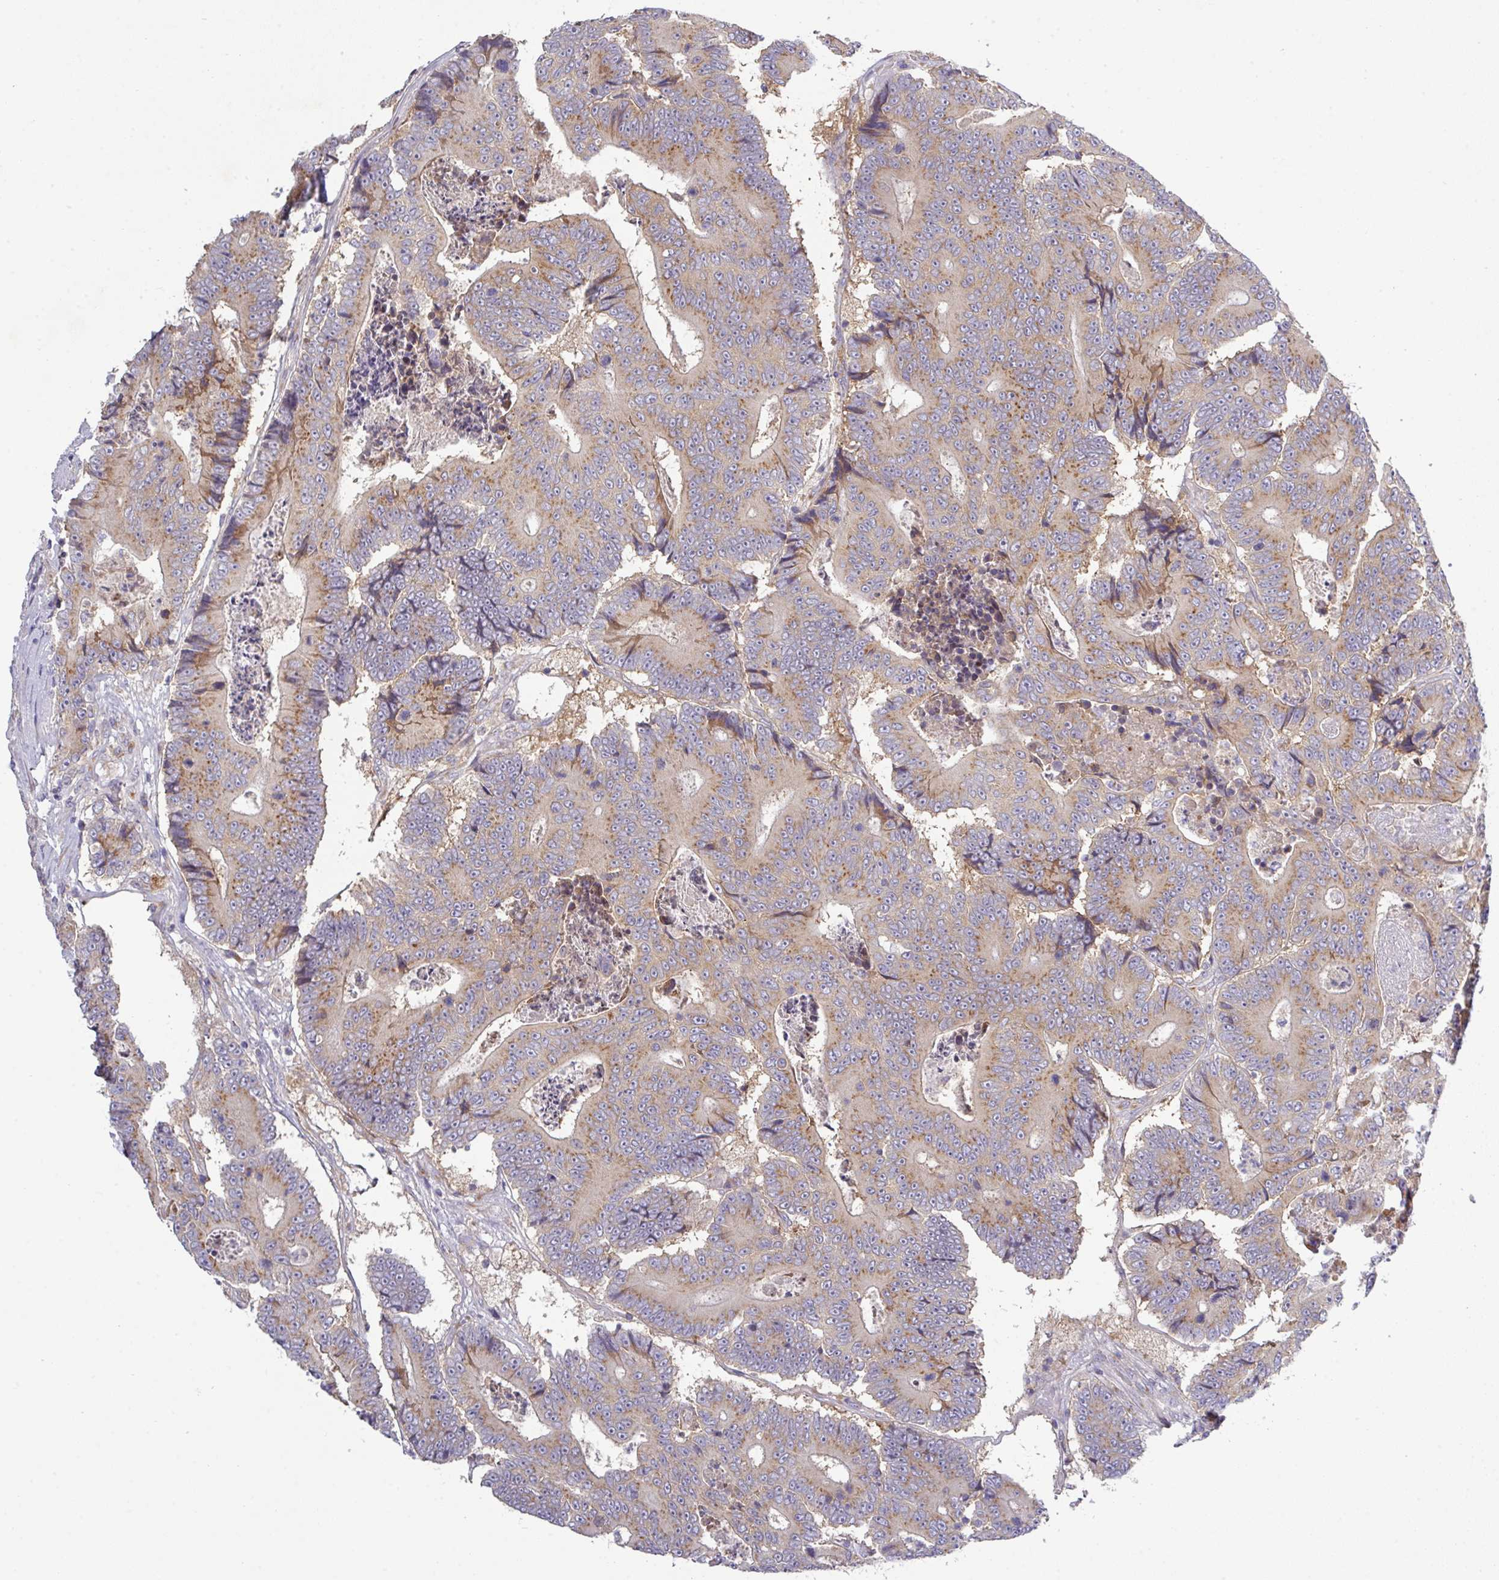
{"staining": {"intensity": "moderate", "quantity": "25%-75%", "location": "cytoplasmic/membranous"}, "tissue": "colorectal cancer", "cell_type": "Tumor cells", "image_type": "cancer", "snomed": [{"axis": "morphology", "description": "Adenocarcinoma, NOS"}, {"axis": "topography", "description": "Colon"}], "caption": "A micrograph of human adenocarcinoma (colorectal) stained for a protein exhibits moderate cytoplasmic/membranous brown staining in tumor cells.", "gene": "VTI1A", "patient": {"sex": "male", "age": 83}}